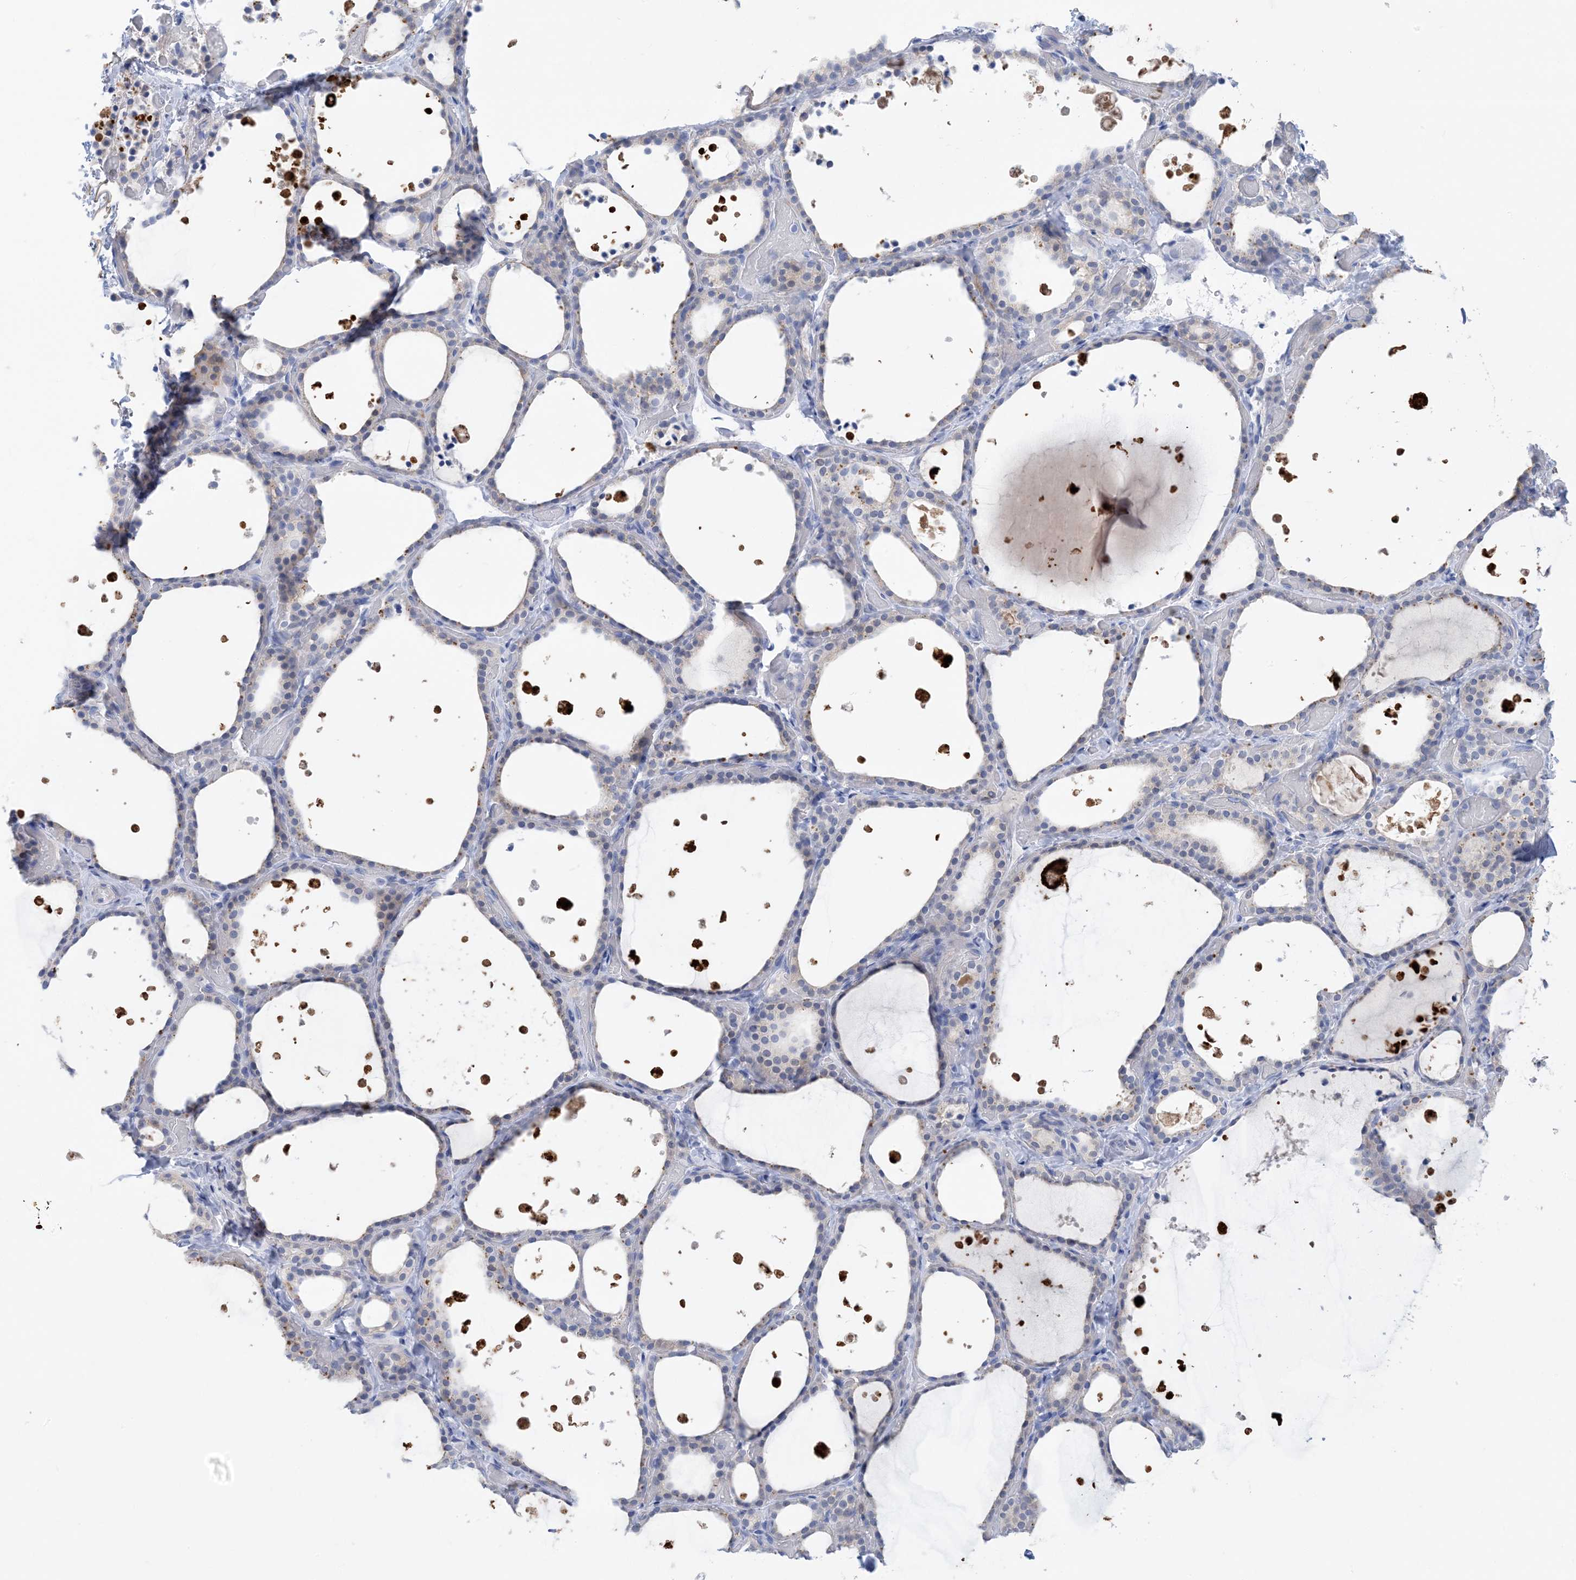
{"staining": {"intensity": "weak", "quantity": "25%-75%", "location": "cytoplasmic/membranous"}, "tissue": "thyroid gland", "cell_type": "Glandular cells", "image_type": "normal", "snomed": [{"axis": "morphology", "description": "Normal tissue, NOS"}, {"axis": "topography", "description": "Thyroid gland"}], "caption": "Immunohistochemical staining of benign human thyroid gland exhibits low levels of weak cytoplasmic/membranous positivity in about 25%-75% of glandular cells.", "gene": "SH3YL1", "patient": {"sex": "female", "age": 44}}